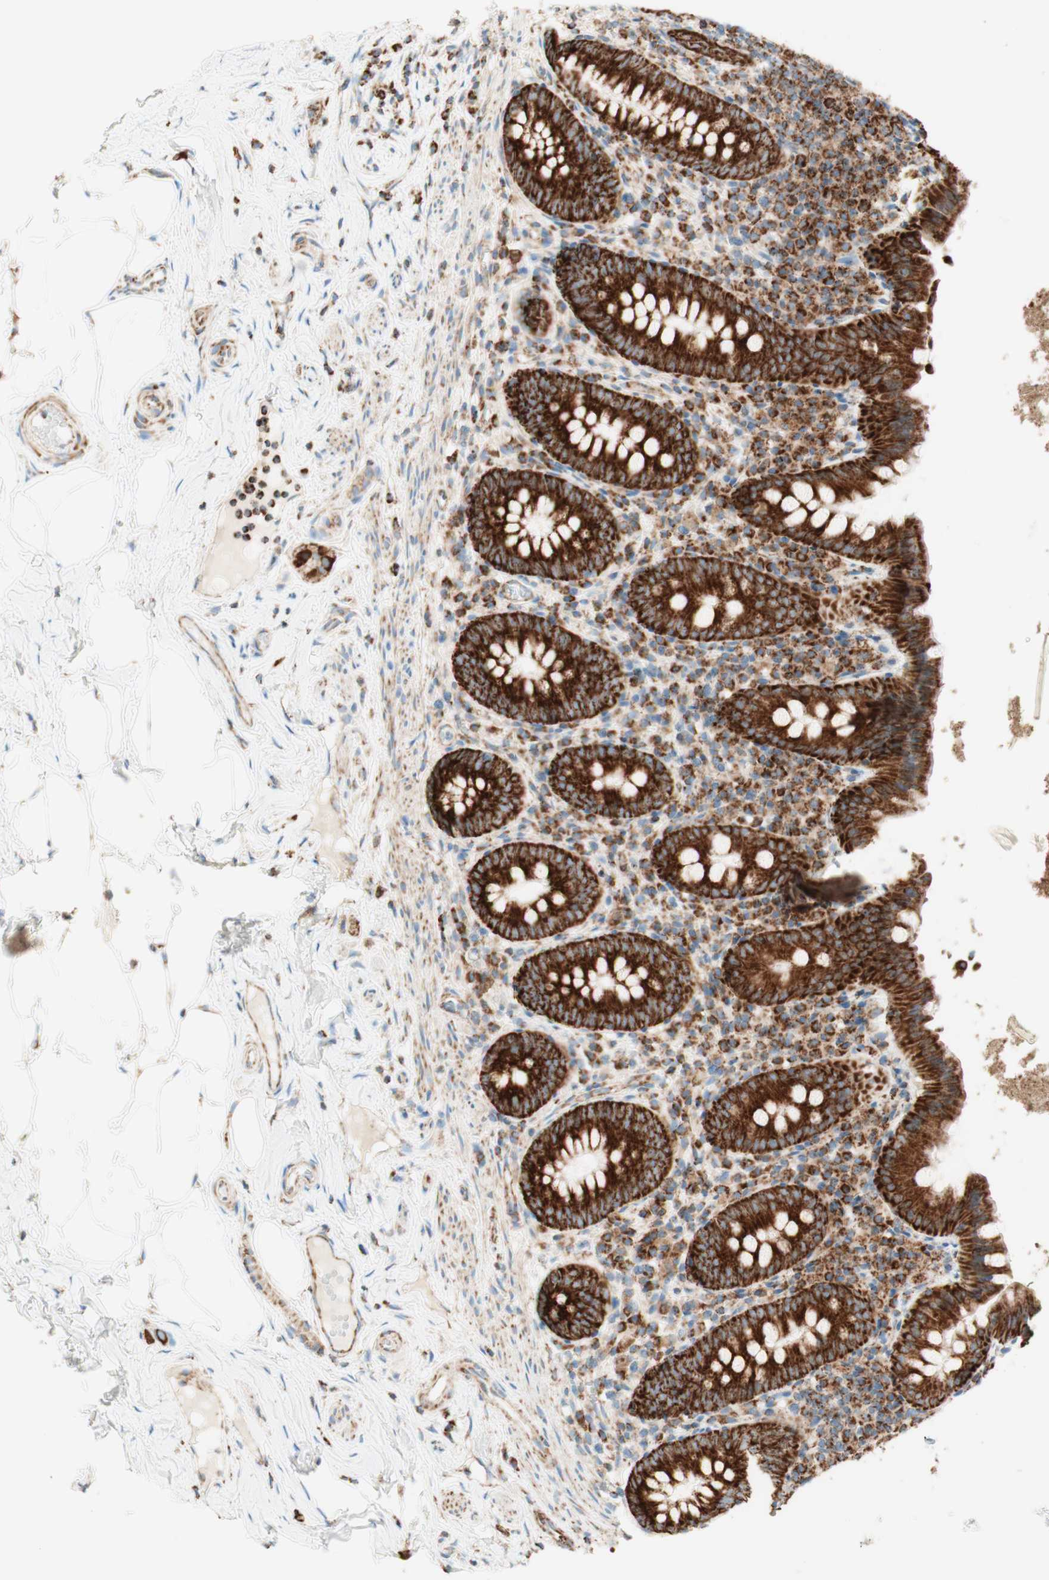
{"staining": {"intensity": "strong", "quantity": ">75%", "location": "cytoplasmic/membranous"}, "tissue": "appendix", "cell_type": "Glandular cells", "image_type": "normal", "snomed": [{"axis": "morphology", "description": "Normal tissue, NOS"}, {"axis": "topography", "description": "Appendix"}], "caption": "Protein expression analysis of normal human appendix reveals strong cytoplasmic/membranous staining in about >75% of glandular cells. (DAB IHC with brightfield microscopy, high magnification).", "gene": "TOMM20", "patient": {"sex": "male", "age": 52}}